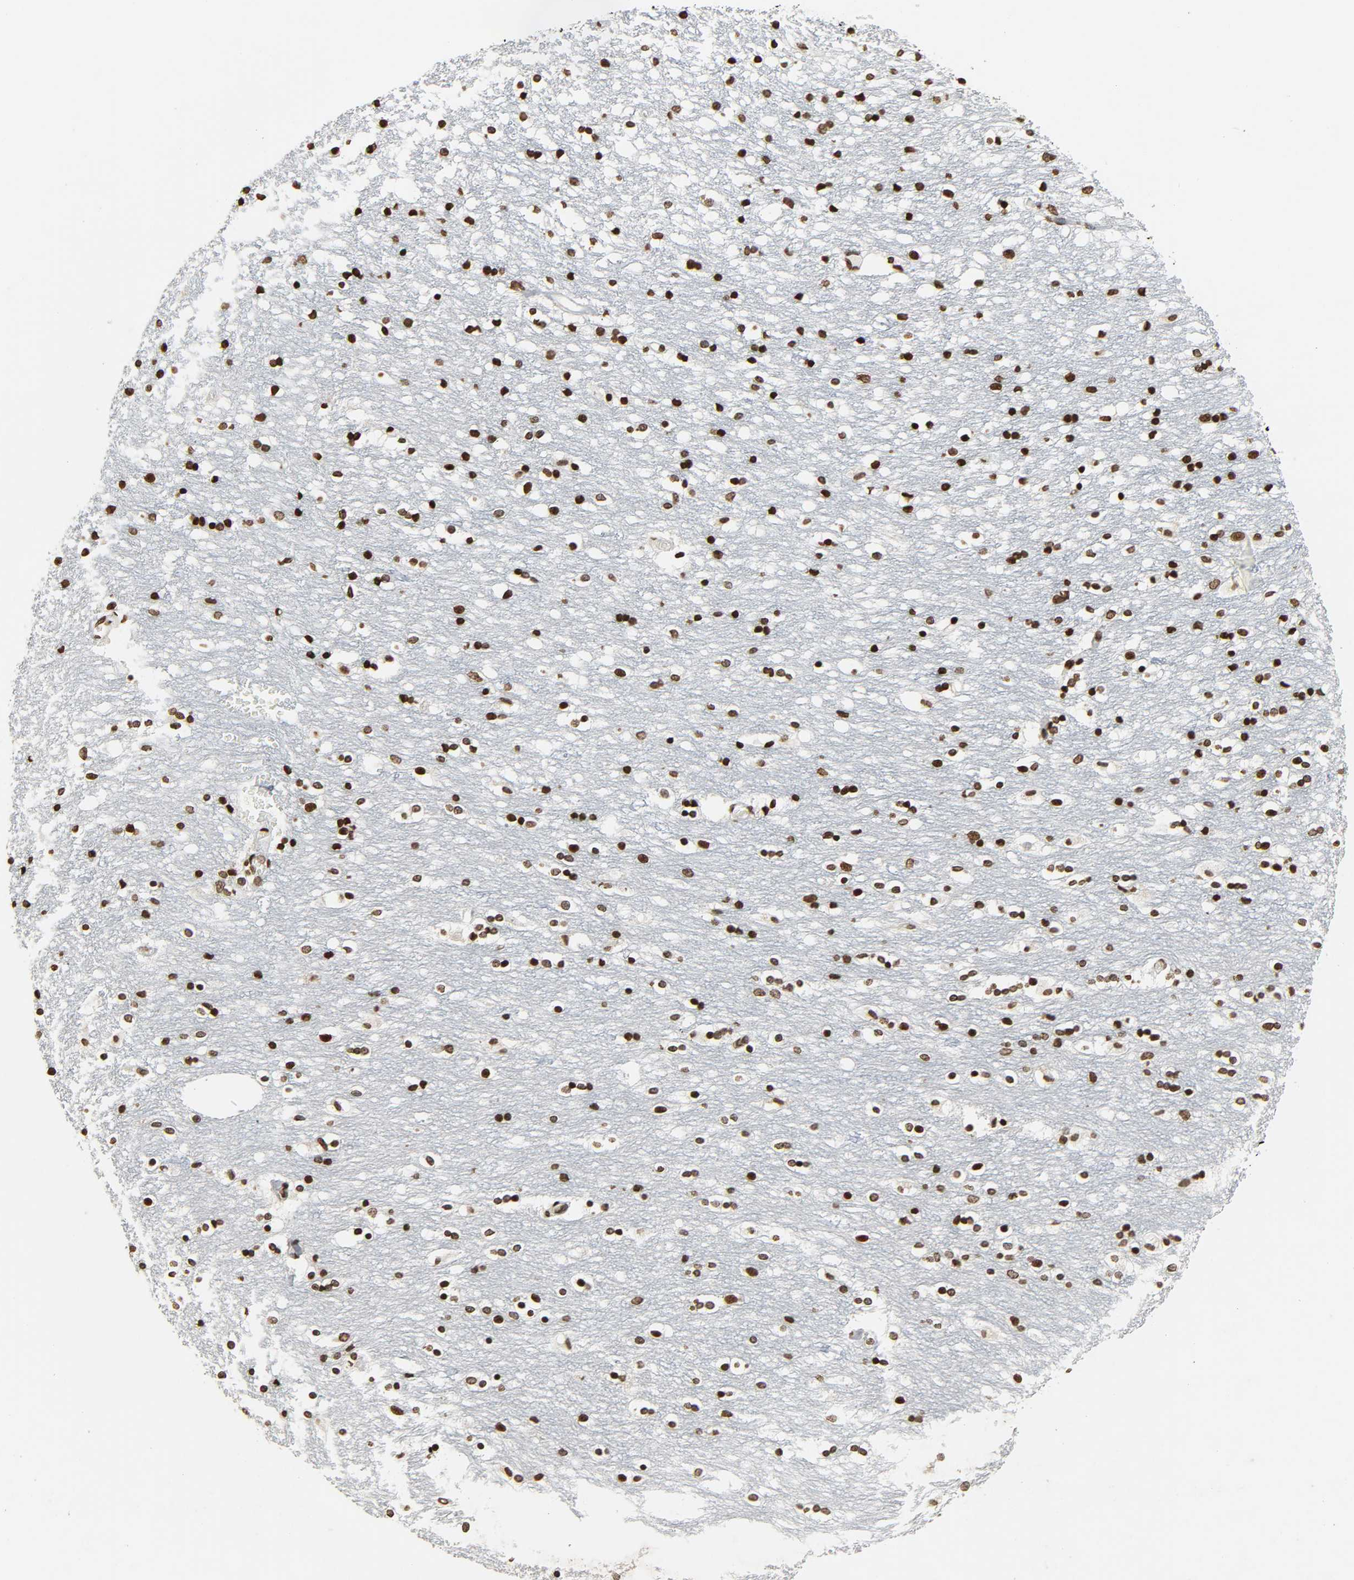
{"staining": {"intensity": "strong", "quantity": ">75%", "location": "nuclear"}, "tissue": "caudate", "cell_type": "Glial cells", "image_type": "normal", "snomed": [{"axis": "morphology", "description": "Normal tissue, NOS"}, {"axis": "topography", "description": "Lateral ventricle wall"}], "caption": "An immunohistochemistry image of benign tissue is shown. Protein staining in brown highlights strong nuclear positivity in caudate within glial cells.", "gene": "RXRA", "patient": {"sex": "female", "age": 54}}